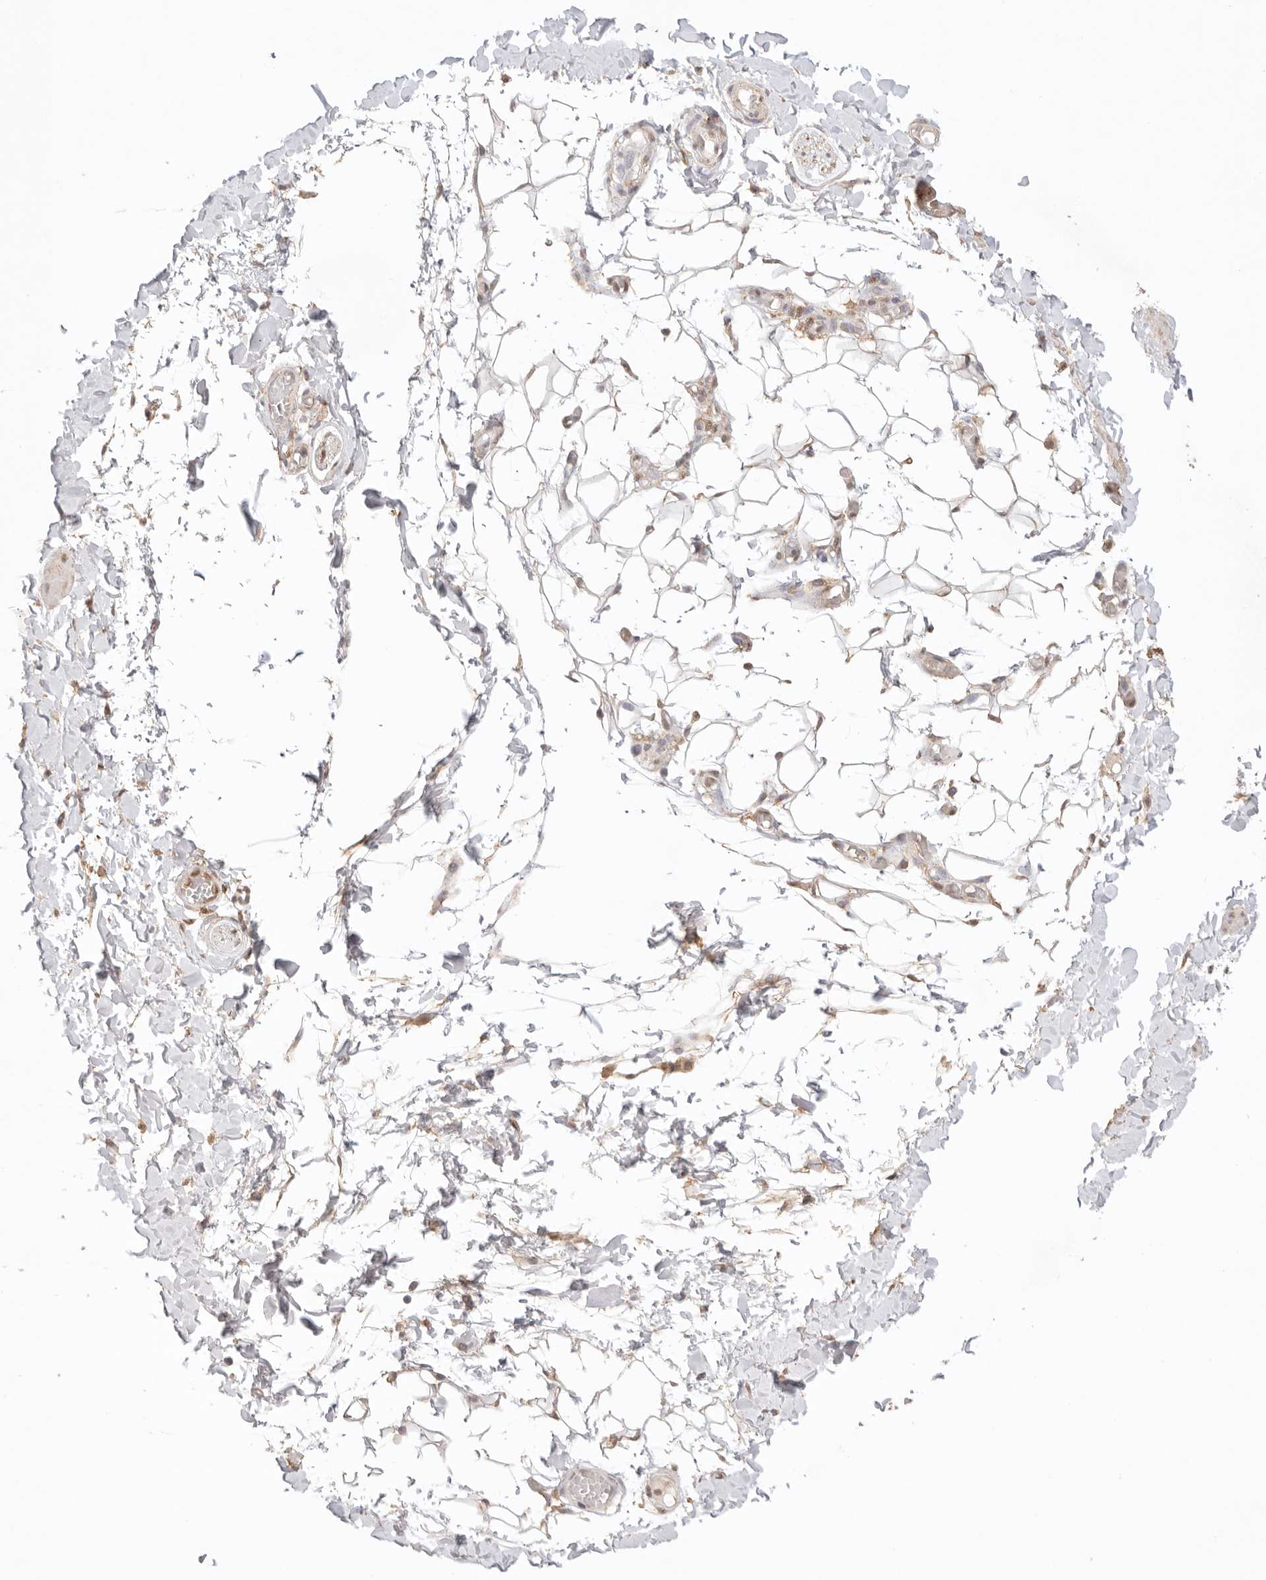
{"staining": {"intensity": "weak", "quantity": ">75%", "location": "cytoplasmic/membranous"}, "tissue": "adipose tissue", "cell_type": "Adipocytes", "image_type": "normal", "snomed": [{"axis": "morphology", "description": "Normal tissue, NOS"}, {"axis": "topography", "description": "Adipose tissue"}, {"axis": "topography", "description": "Vascular tissue"}, {"axis": "topography", "description": "Peripheral nerve tissue"}], "caption": "A brown stain labels weak cytoplasmic/membranous positivity of a protein in adipocytes of normal human adipose tissue. (DAB (3,3'-diaminobenzidine) IHC, brown staining for protein, blue staining for nuclei).", "gene": "IL1R2", "patient": {"sex": "male", "age": 25}}